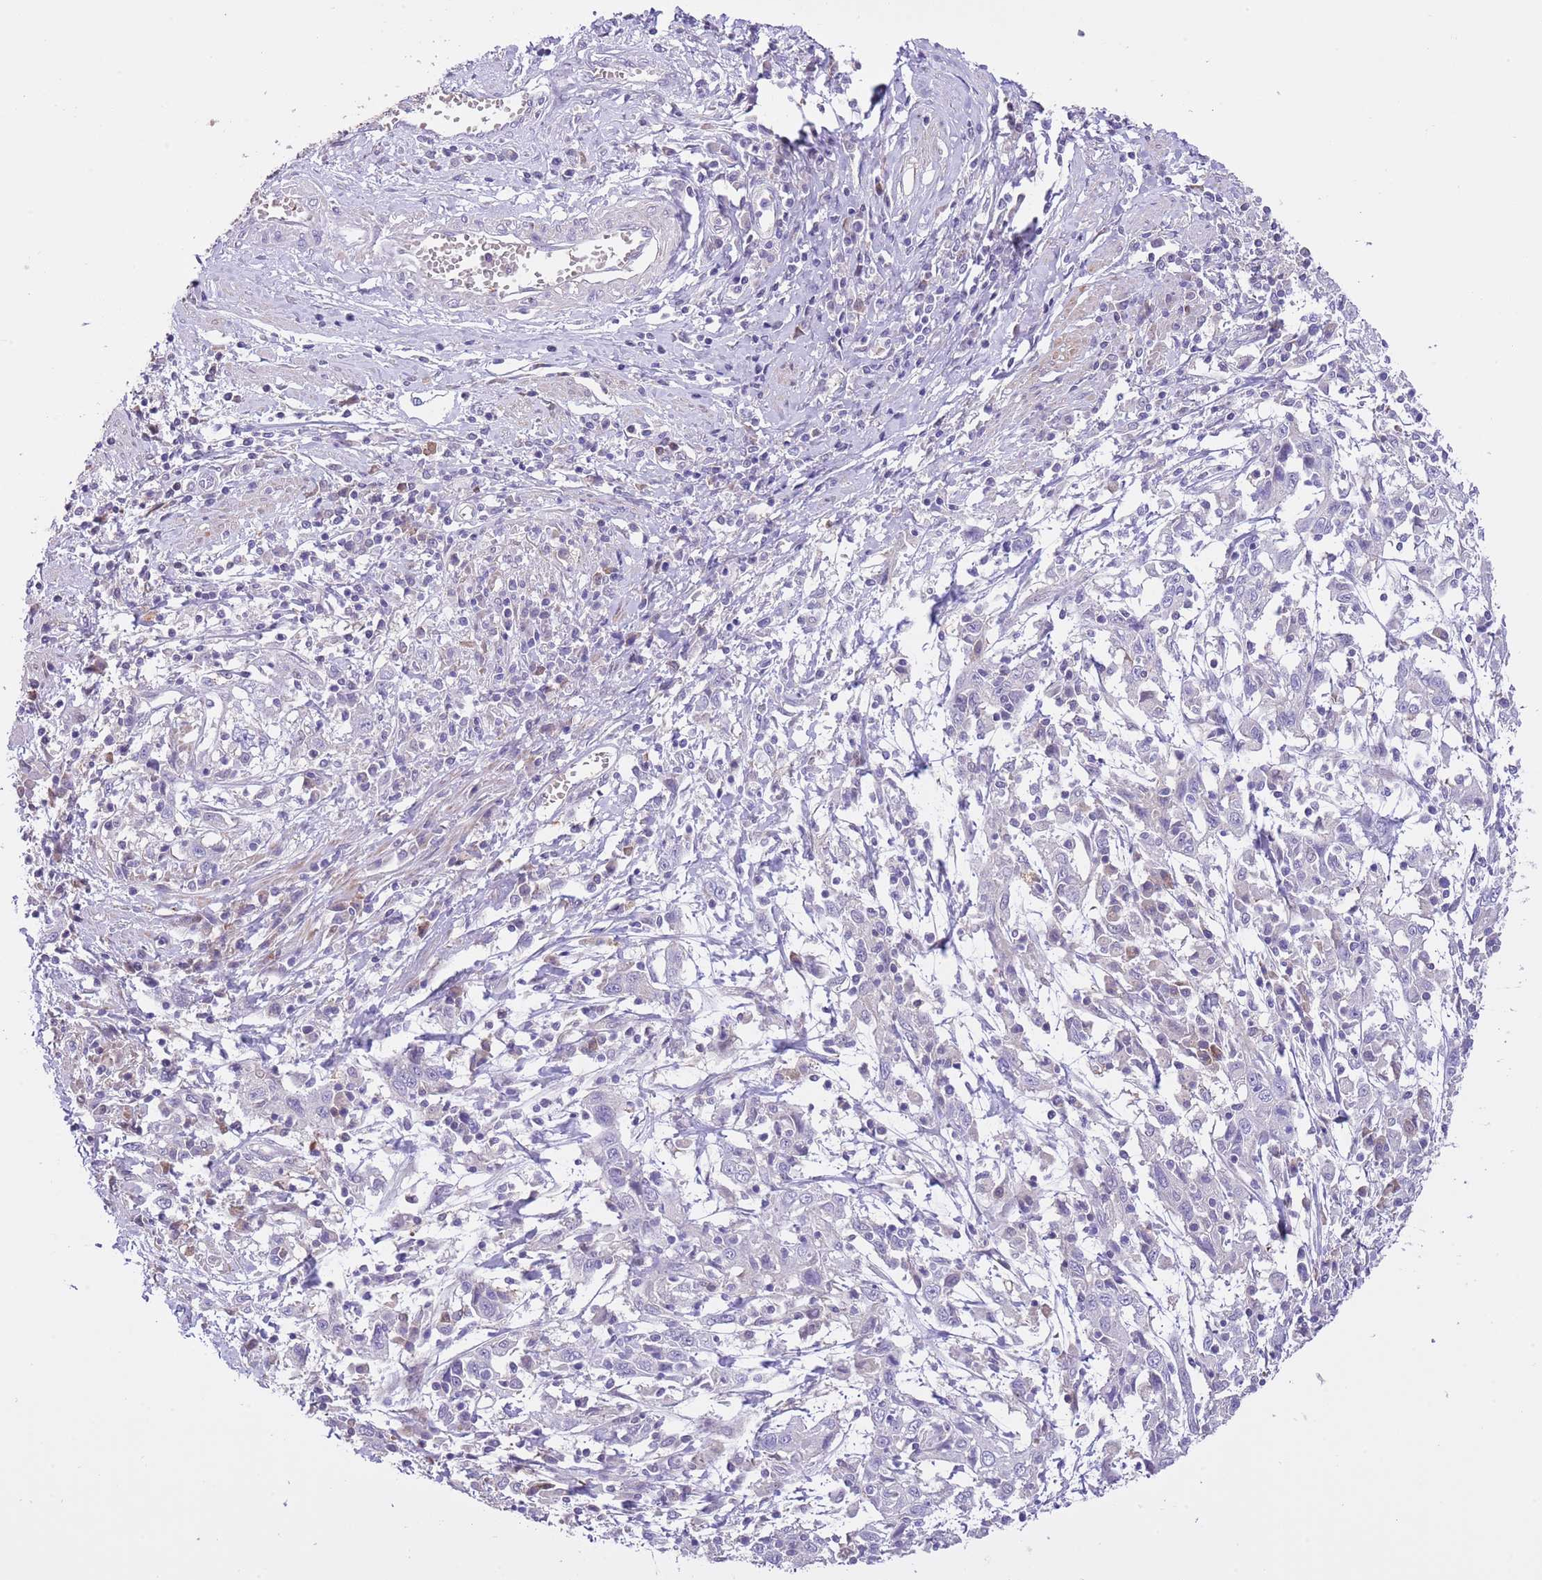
{"staining": {"intensity": "negative", "quantity": "none", "location": "none"}, "tissue": "cervical cancer", "cell_type": "Tumor cells", "image_type": "cancer", "snomed": [{"axis": "morphology", "description": "Squamous cell carcinoma, NOS"}, {"axis": "topography", "description": "Cervix"}], "caption": "Immunohistochemistry (IHC) image of neoplastic tissue: human cervical cancer stained with DAB shows no significant protein staining in tumor cells.", "gene": "PRR32", "patient": {"sex": "female", "age": 46}}